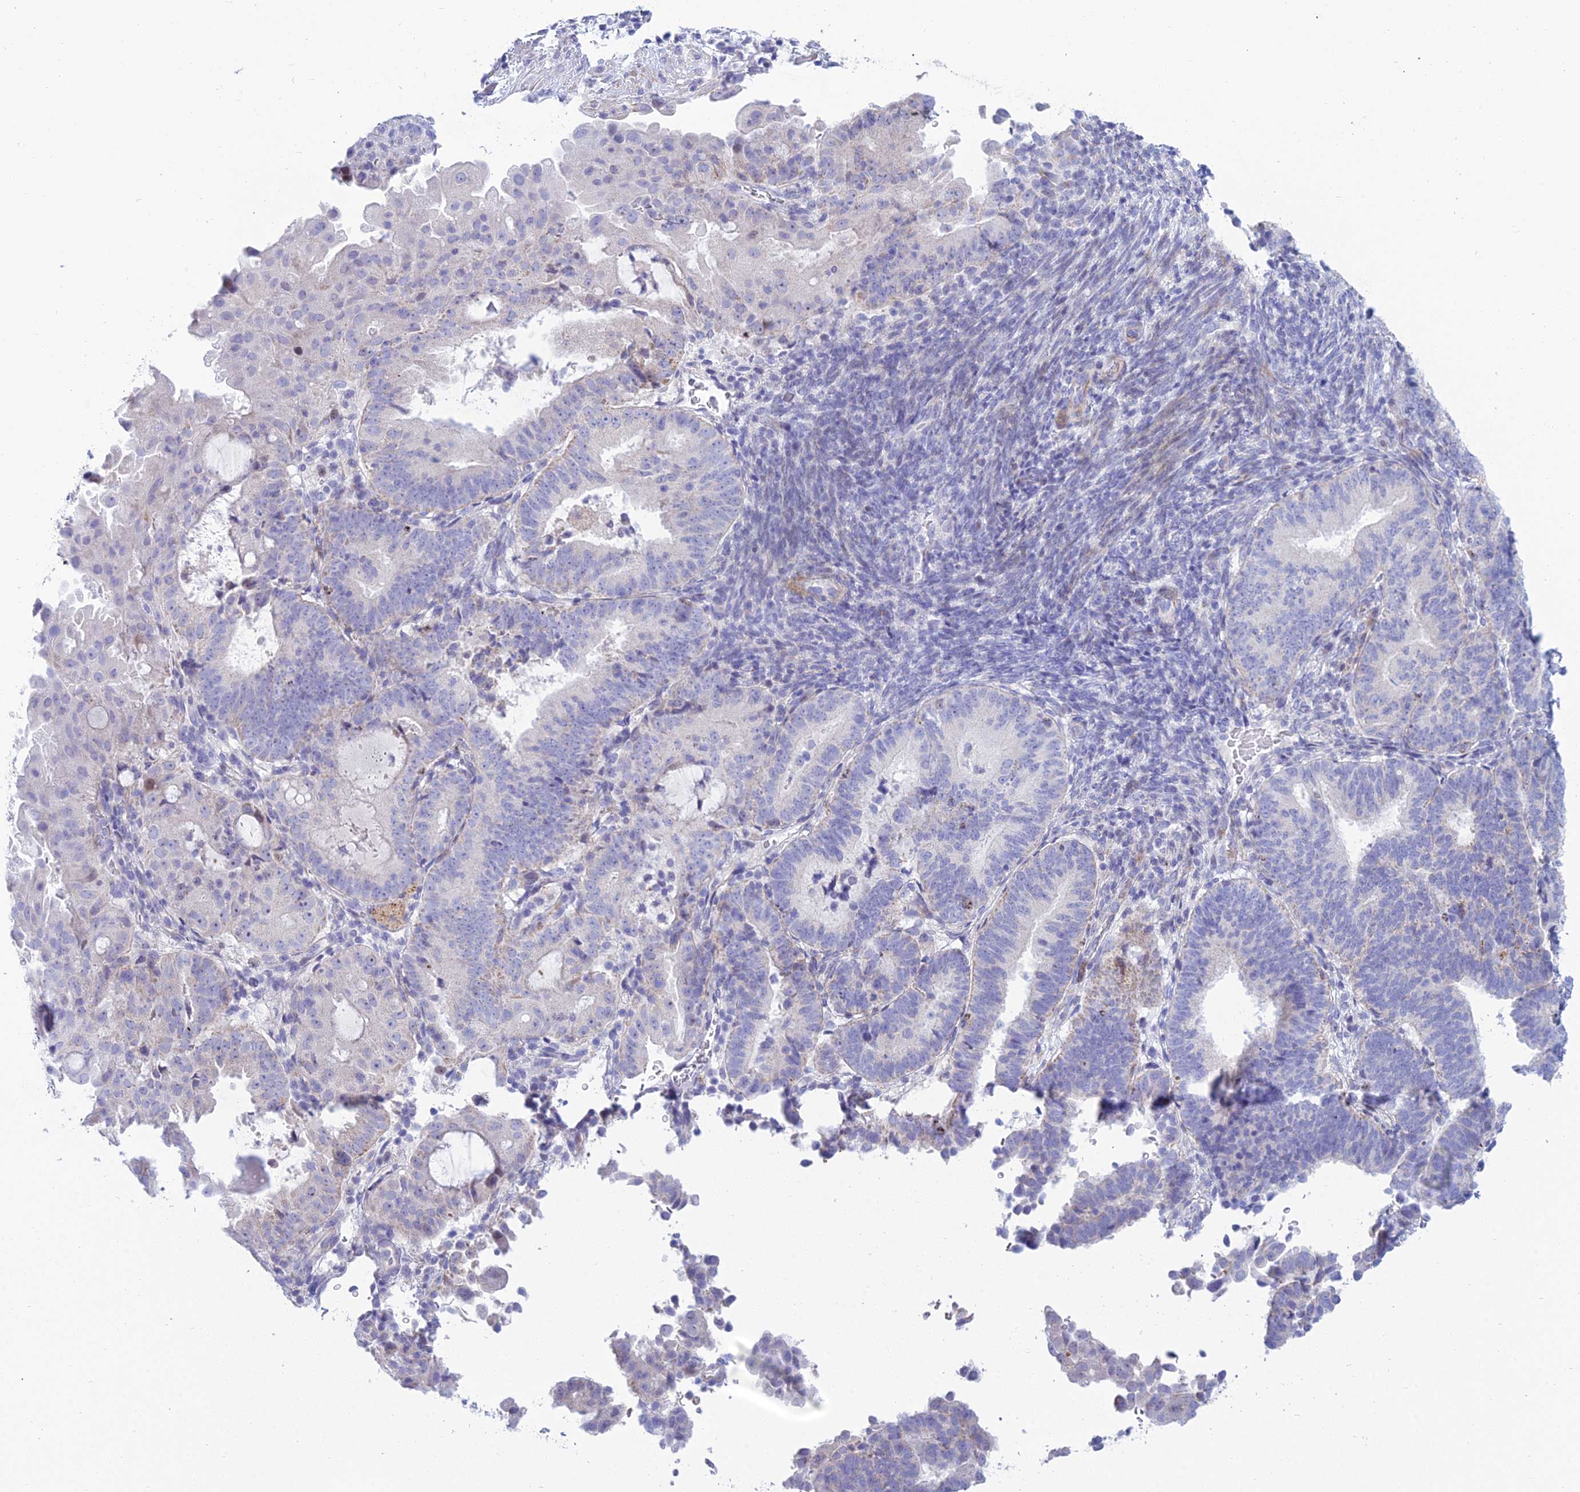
{"staining": {"intensity": "negative", "quantity": "none", "location": "none"}, "tissue": "endometrial cancer", "cell_type": "Tumor cells", "image_type": "cancer", "snomed": [{"axis": "morphology", "description": "Adenocarcinoma, NOS"}, {"axis": "topography", "description": "Endometrium"}], "caption": "Tumor cells are negative for brown protein staining in adenocarcinoma (endometrial).", "gene": "PRR13", "patient": {"sex": "female", "age": 70}}